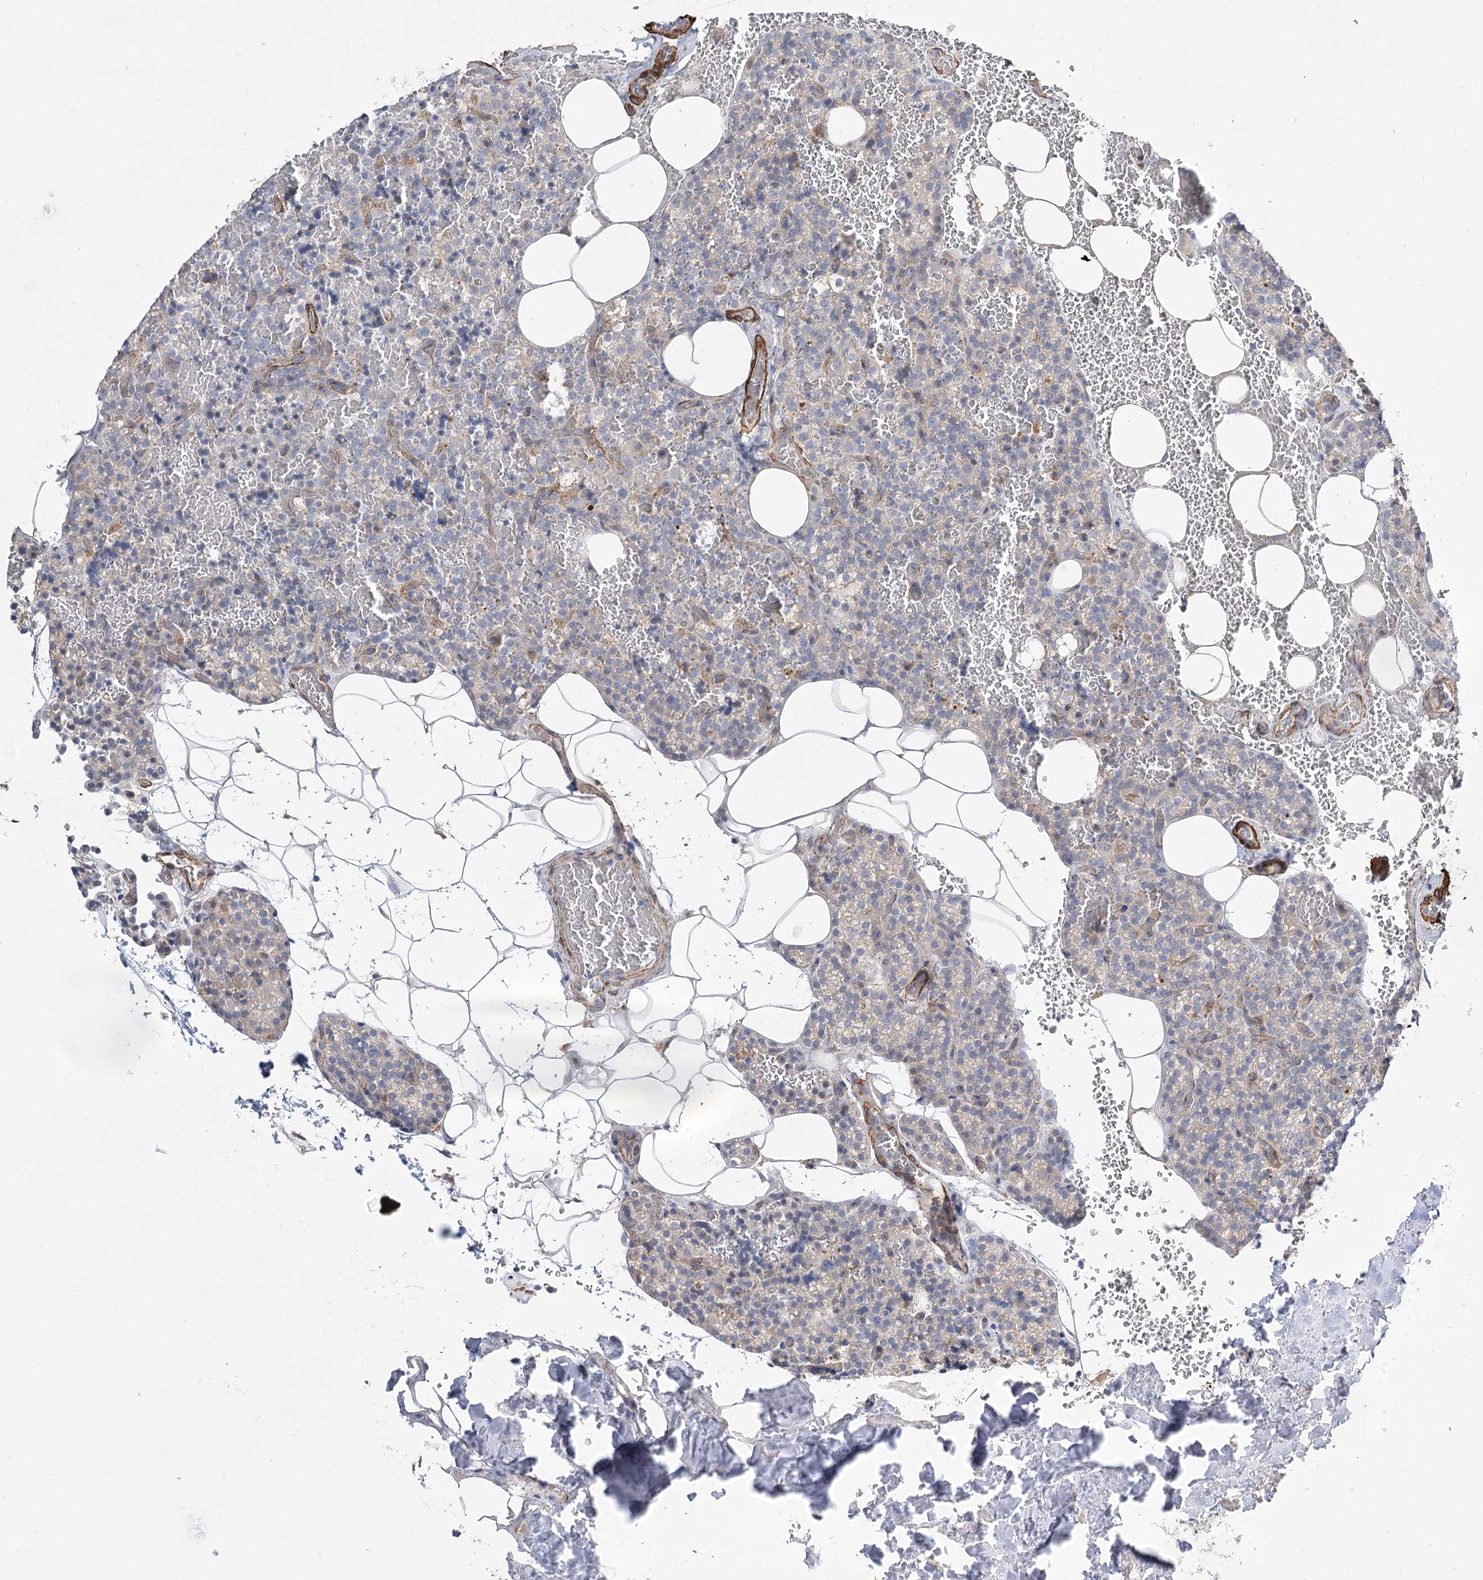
{"staining": {"intensity": "negative", "quantity": "none", "location": "none"}, "tissue": "parathyroid gland", "cell_type": "Glandular cells", "image_type": "normal", "snomed": [{"axis": "morphology", "description": "Normal tissue, NOS"}, {"axis": "topography", "description": "Parathyroid gland"}], "caption": "This is an immunohistochemistry (IHC) photomicrograph of benign parathyroid gland. There is no positivity in glandular cells.", "gene": "WASHC3", "patient": {"sex": "male", "age": 50}}